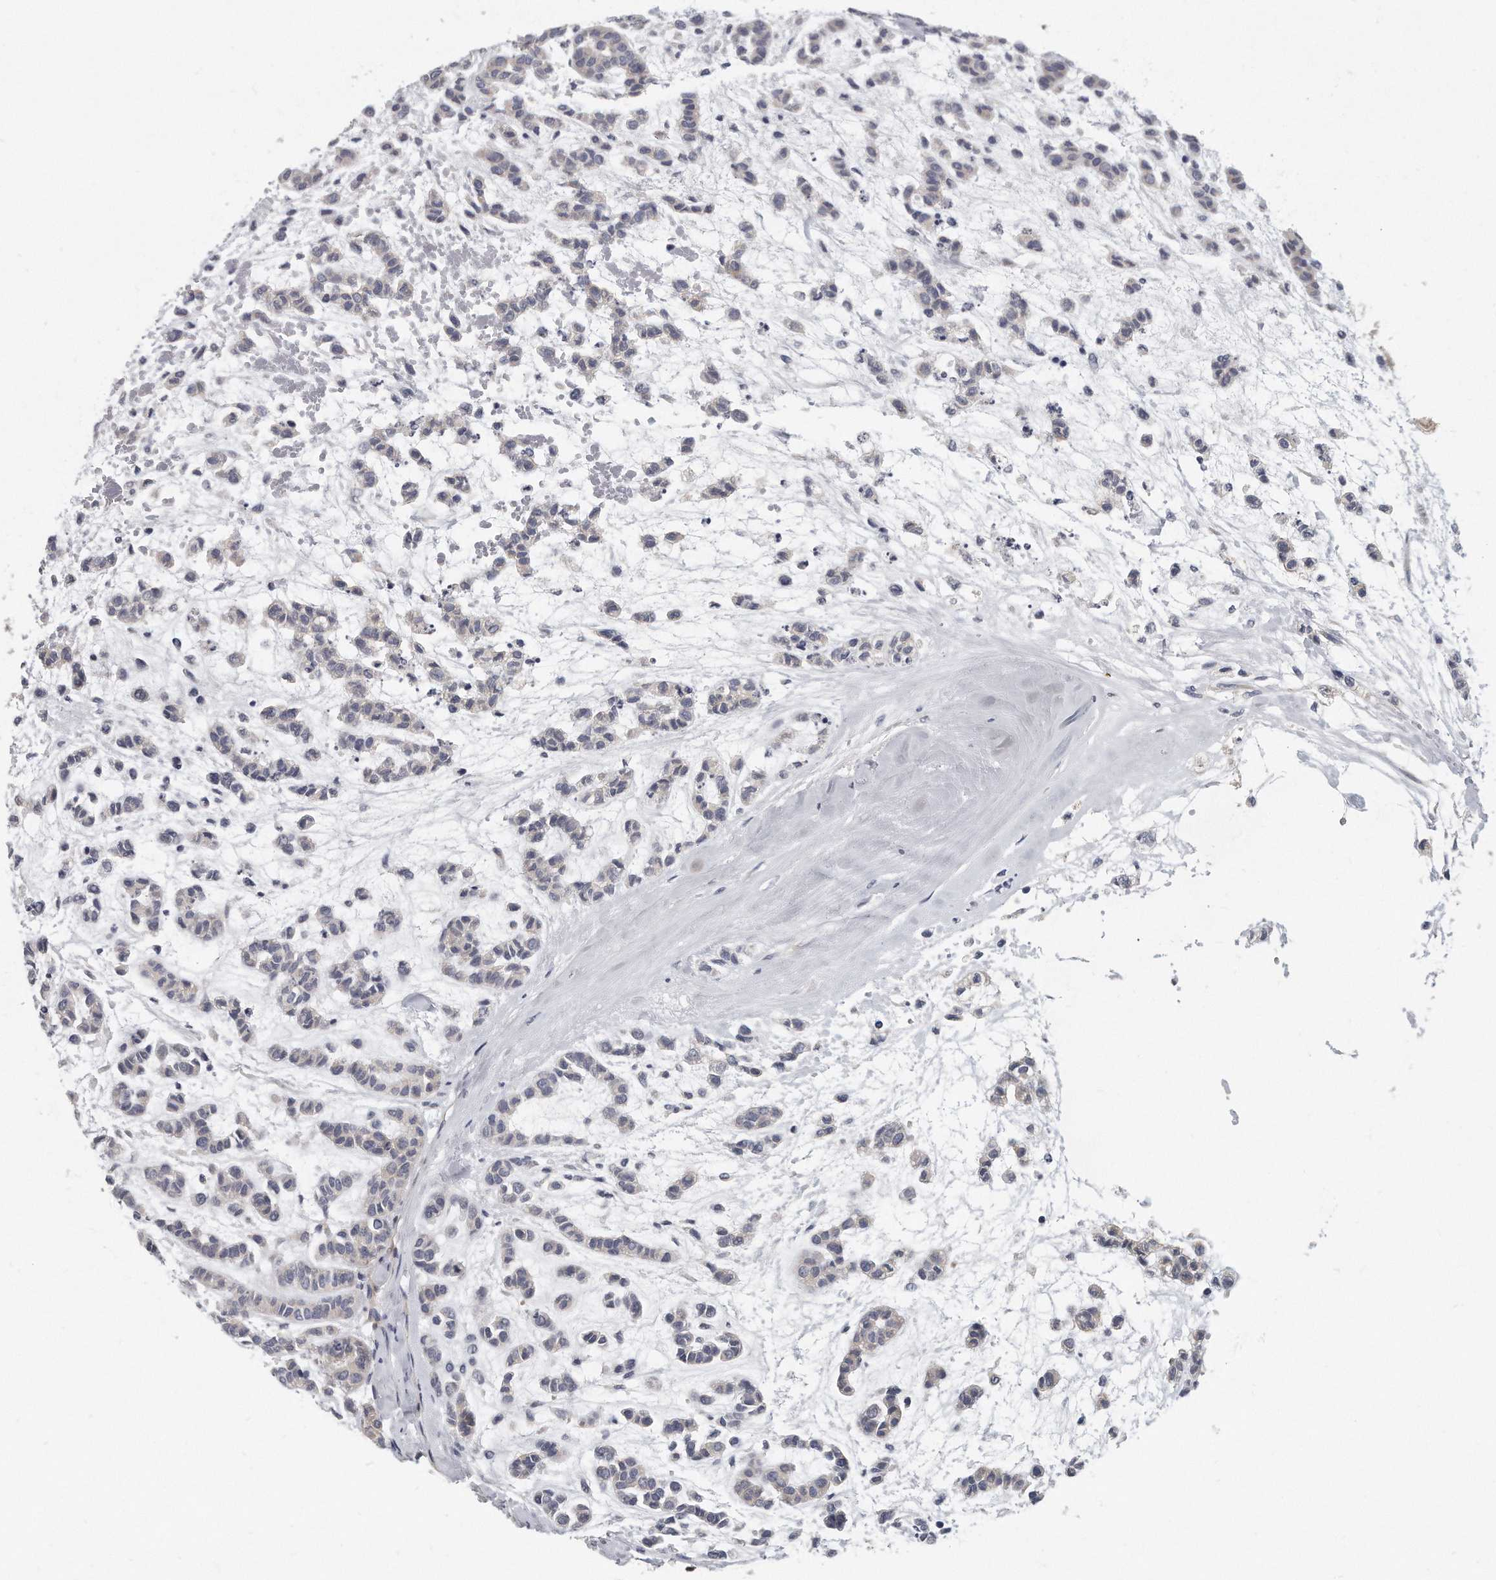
{"staining": {"intensity": "negative", "quantity": "none", "location": "none"}, "tissue": "head and neck cancer", "cell_type": "Tumor cells", "image_type": "cancer", "snomed": [{"axis": "morphology", "description": "Adenocarcinoma, NOS"}, {"axis": "morphology", "description": "Adenoma, NOS"}, {"axis": "topography", "description": "Head-Neck"}], "caption": "Photomicrograph shows no significant protein staining in tumor cells of head and neck cancer (adenoma).", "gene": "PLEKHA6", "patient": {"sex": "female", "age": 55}}